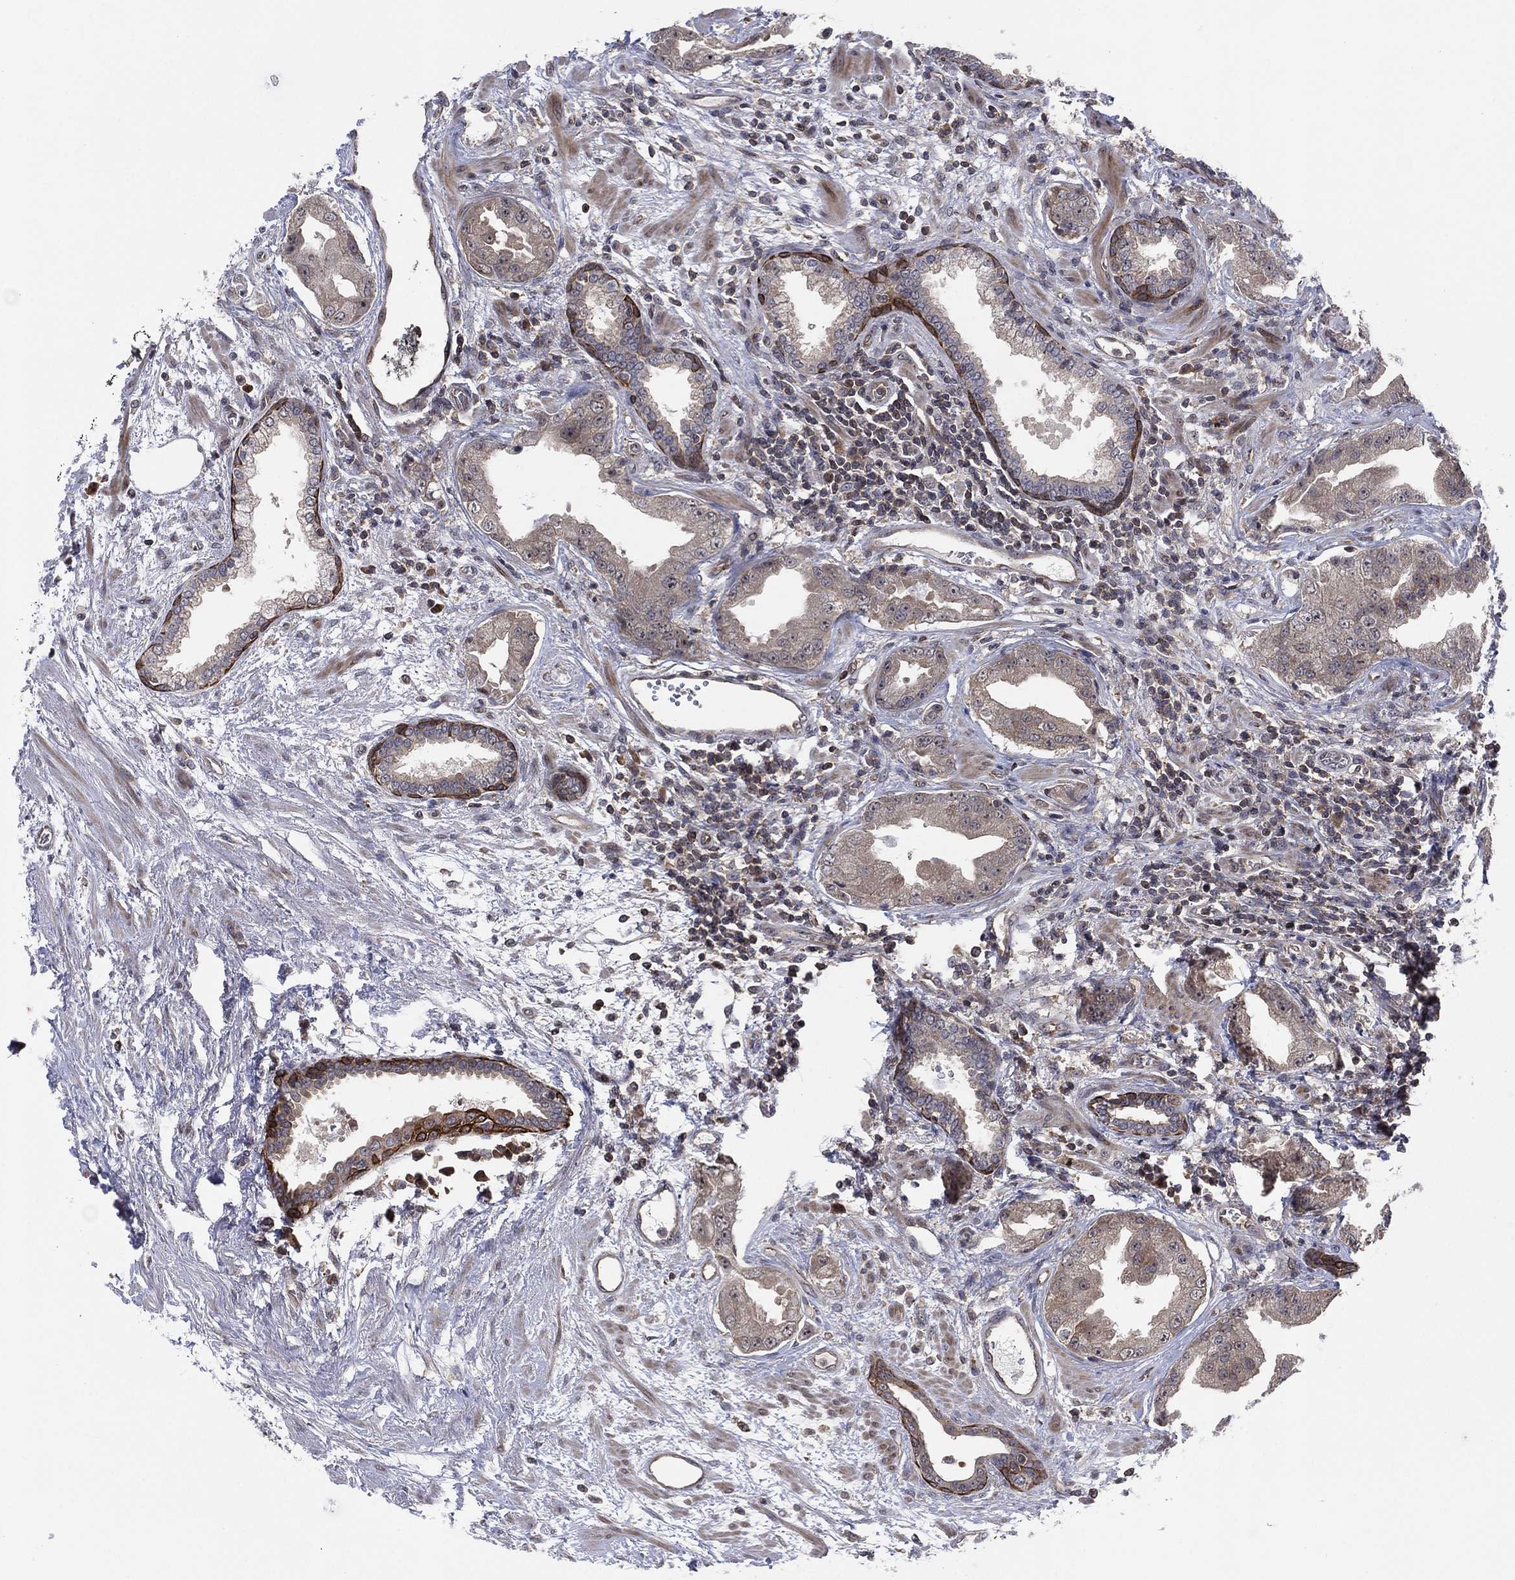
{"staining": {"intensity": "moderate", "quantity": "25%-75%", "location": "cytoplasmic/membranous,nuclear"}, "tissue": "prostate cancer", "cell_type": "Tumor cells", "image_type": "cancer", "snomed": [{"axis": "morphology", "description": "Adenocarcinoma, Low grade"}, {"axis": "topography", "description": "Prostate"}], "caption": "Brown immunohistochemical staining in prostate cancer (low-grade adenocarcinoma) reveals moderate cytoplasmic/membranous and nuclear positivity in about 25%-75% of tumor cells.", "gene": "TMCO1", "patient": {"sex": "male", "age": 62}}